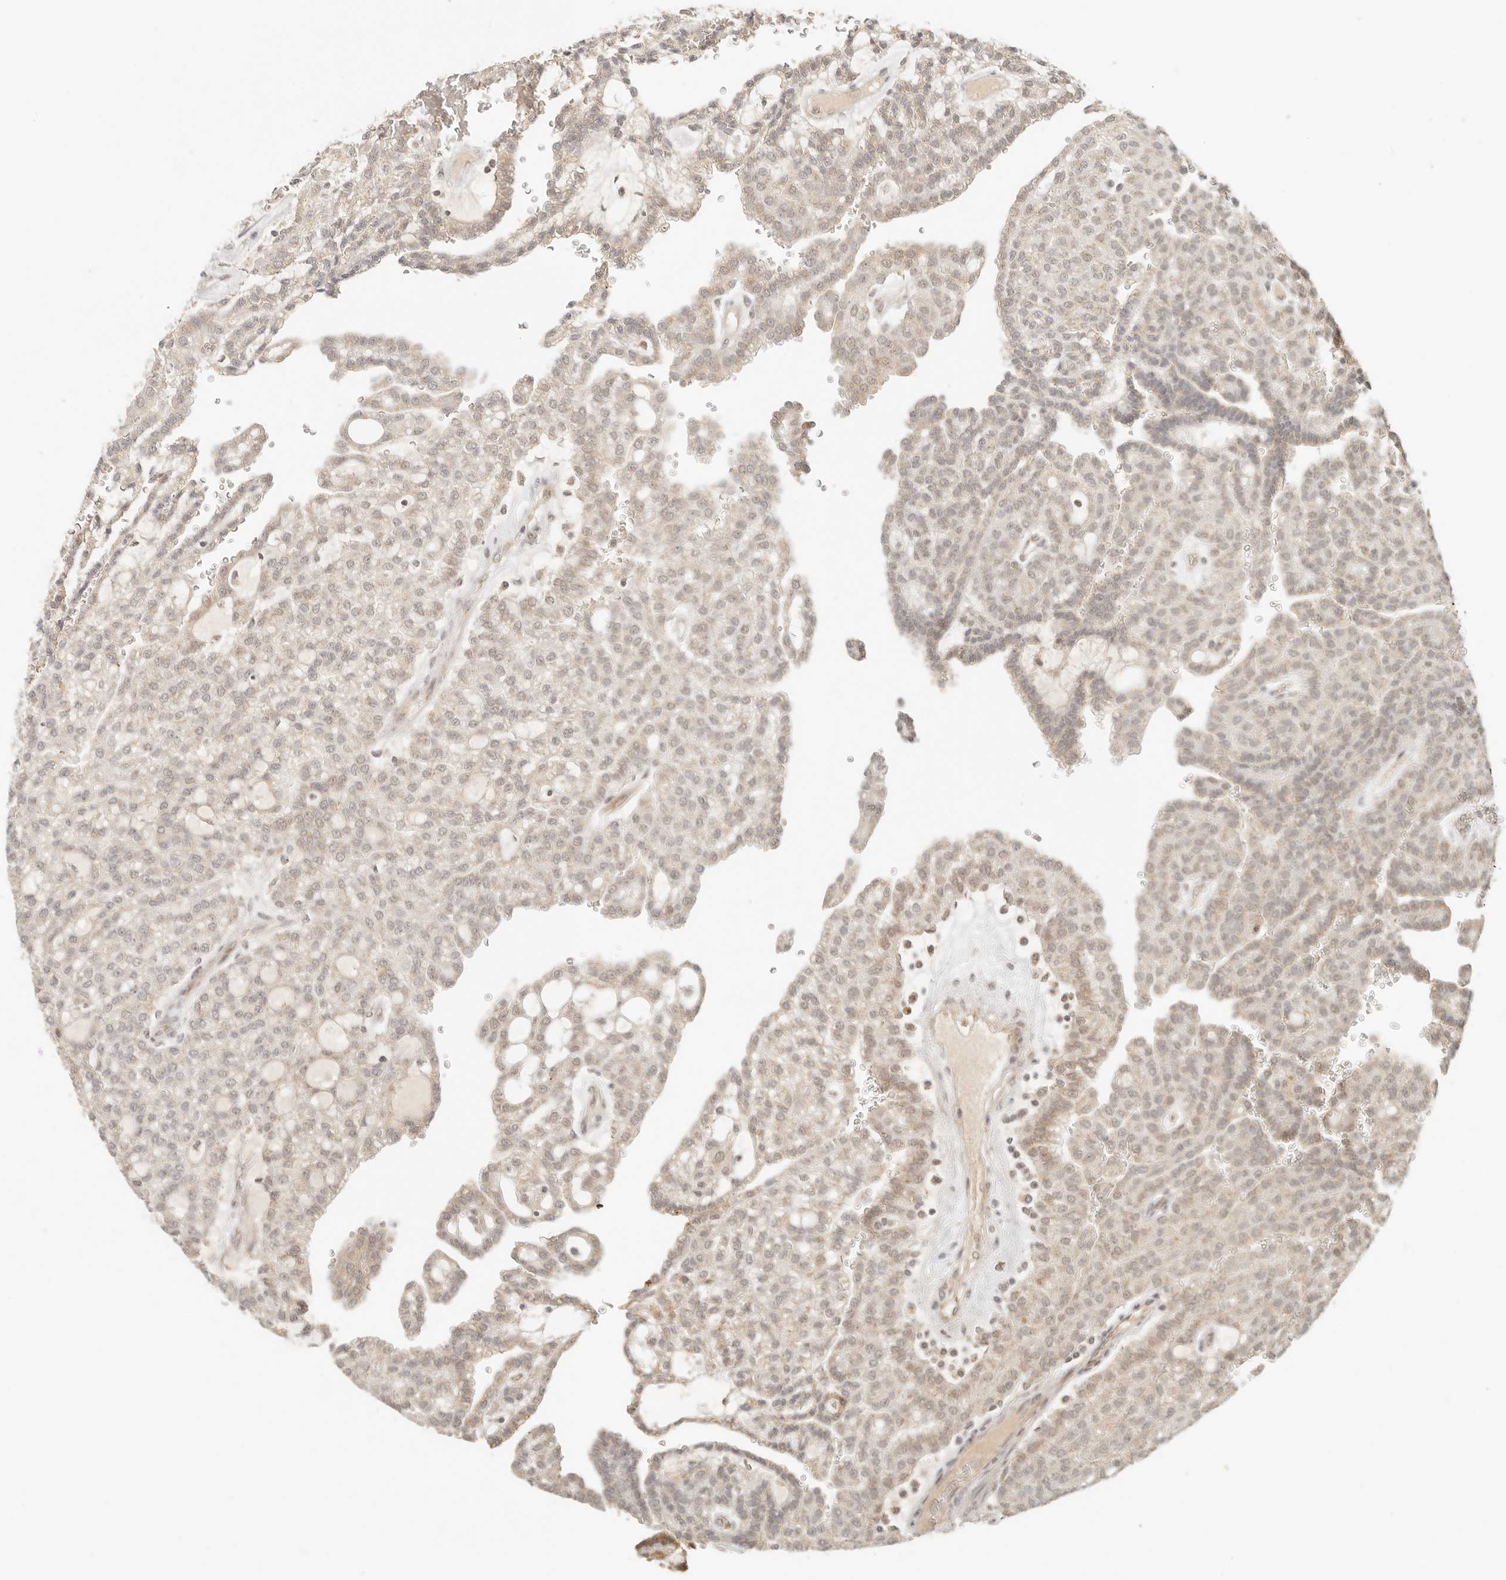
{"staining": {"intensity": "weak", "quantity": ">75%", "location": "cytoplasmic/membranous,nuclear"}, "tissue": "renal cancer", "cell_type": "Tumor cells", "image_type": "cancer", "snomed": [{"axis": "morphology", "description": "Adenocarcinoma, NOS"}, {"axis": "topography", "description": "Kidney"}], "caption": "A photomicrograph of human renal cancer stained for a protein shows weak cytoplasmic/membranous and nuclear brown staining in tumor cells.", "gene": "INTS11", "patient": {"sex": "male", "age": 63}}